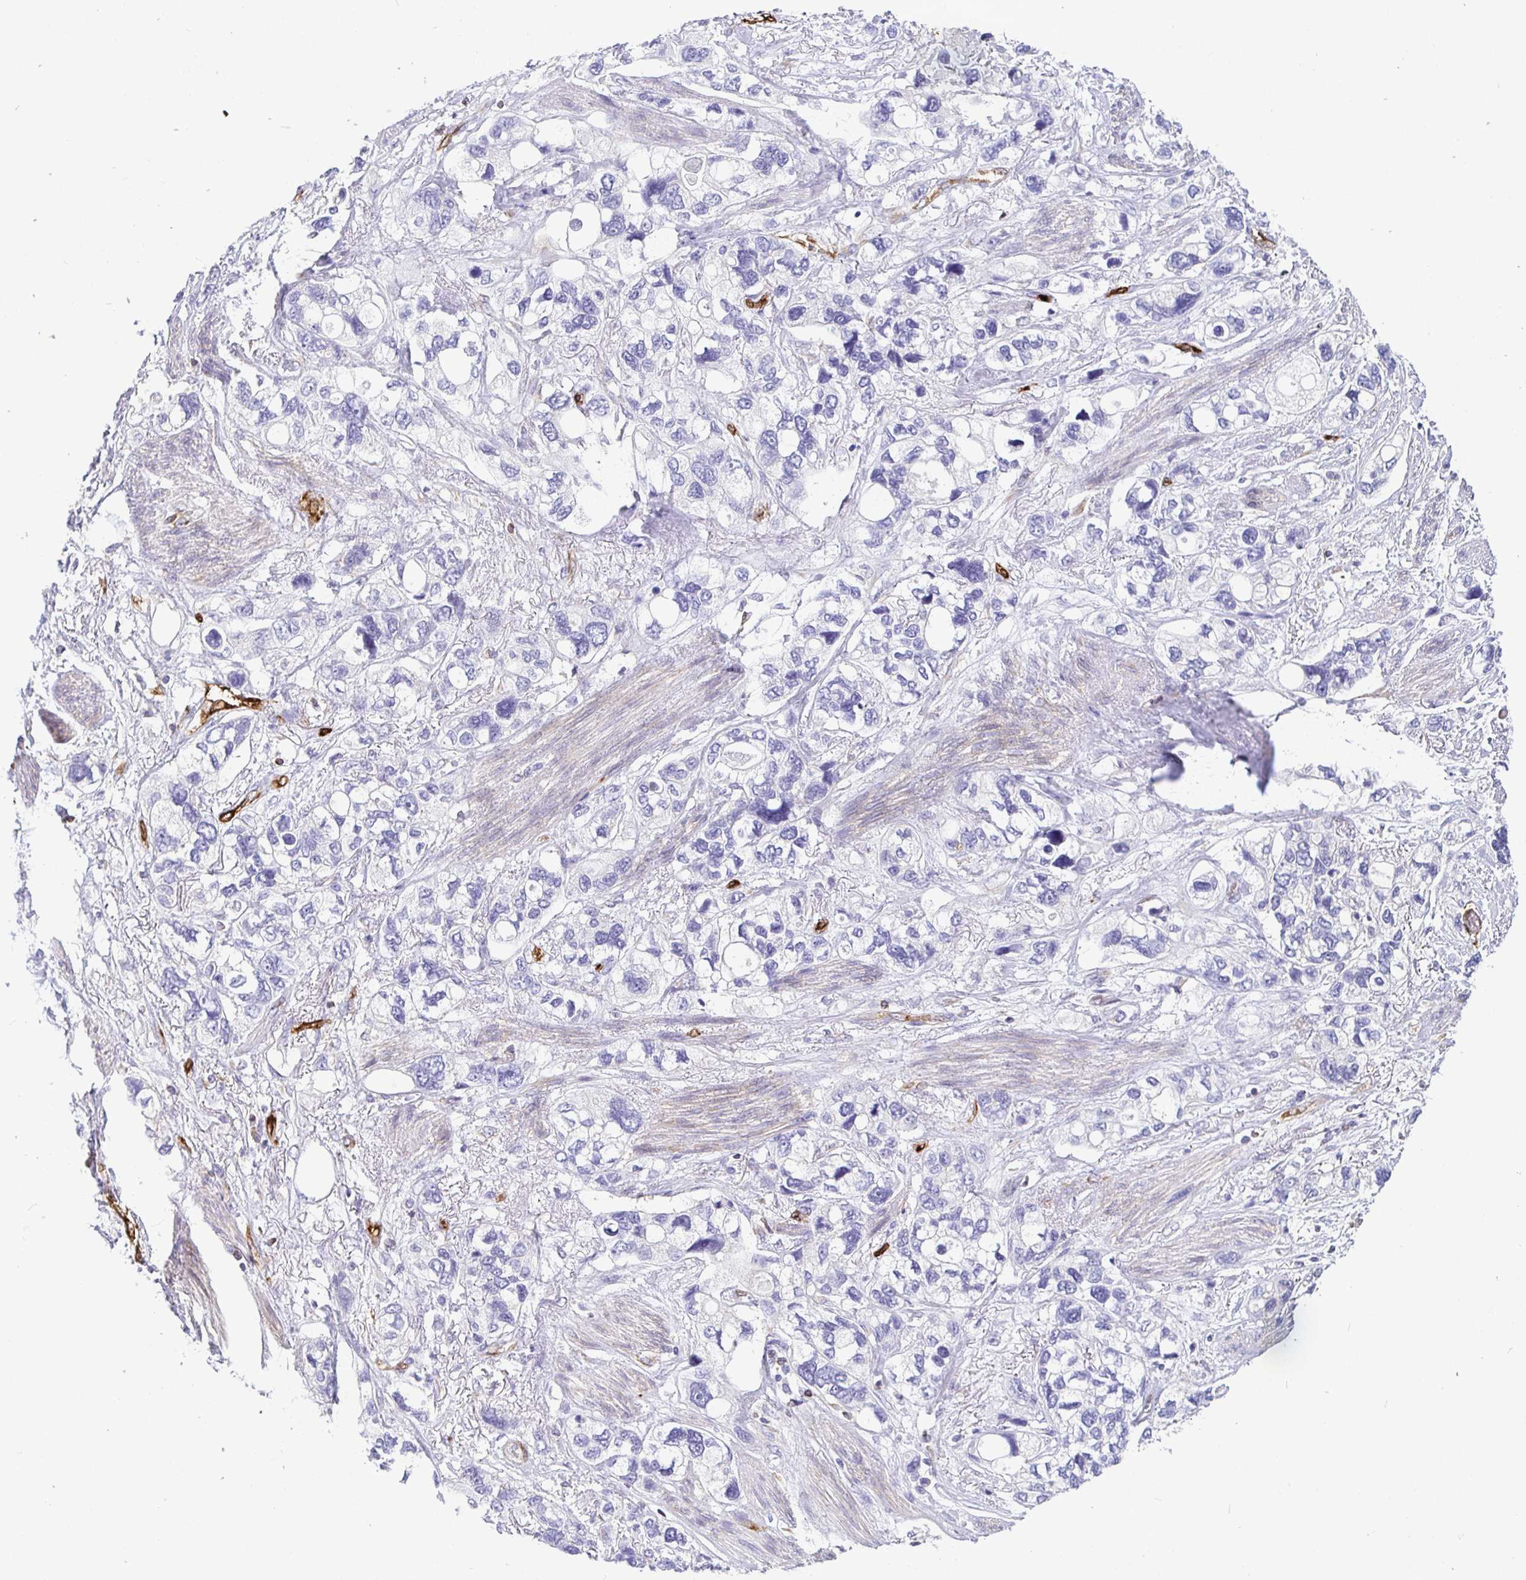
{"staining": {"intensity": "negative", "quantity": "none", "location": "none"}, "tissue": "stomach cancer", "cell_type": "Tumor cells", "image_type": "cancer", "snomed": [{"axis": "morphology", "description": "Adenocarcinoma, NOS"}, {"axis": "topography", "description": "Stomach, upper"}], "caption": "Tumor cells show no significant protein positivity in adenocarcinoma (stomach).", "gene": "TP53I11", "patient": {"sex": "female", "age": 81}}